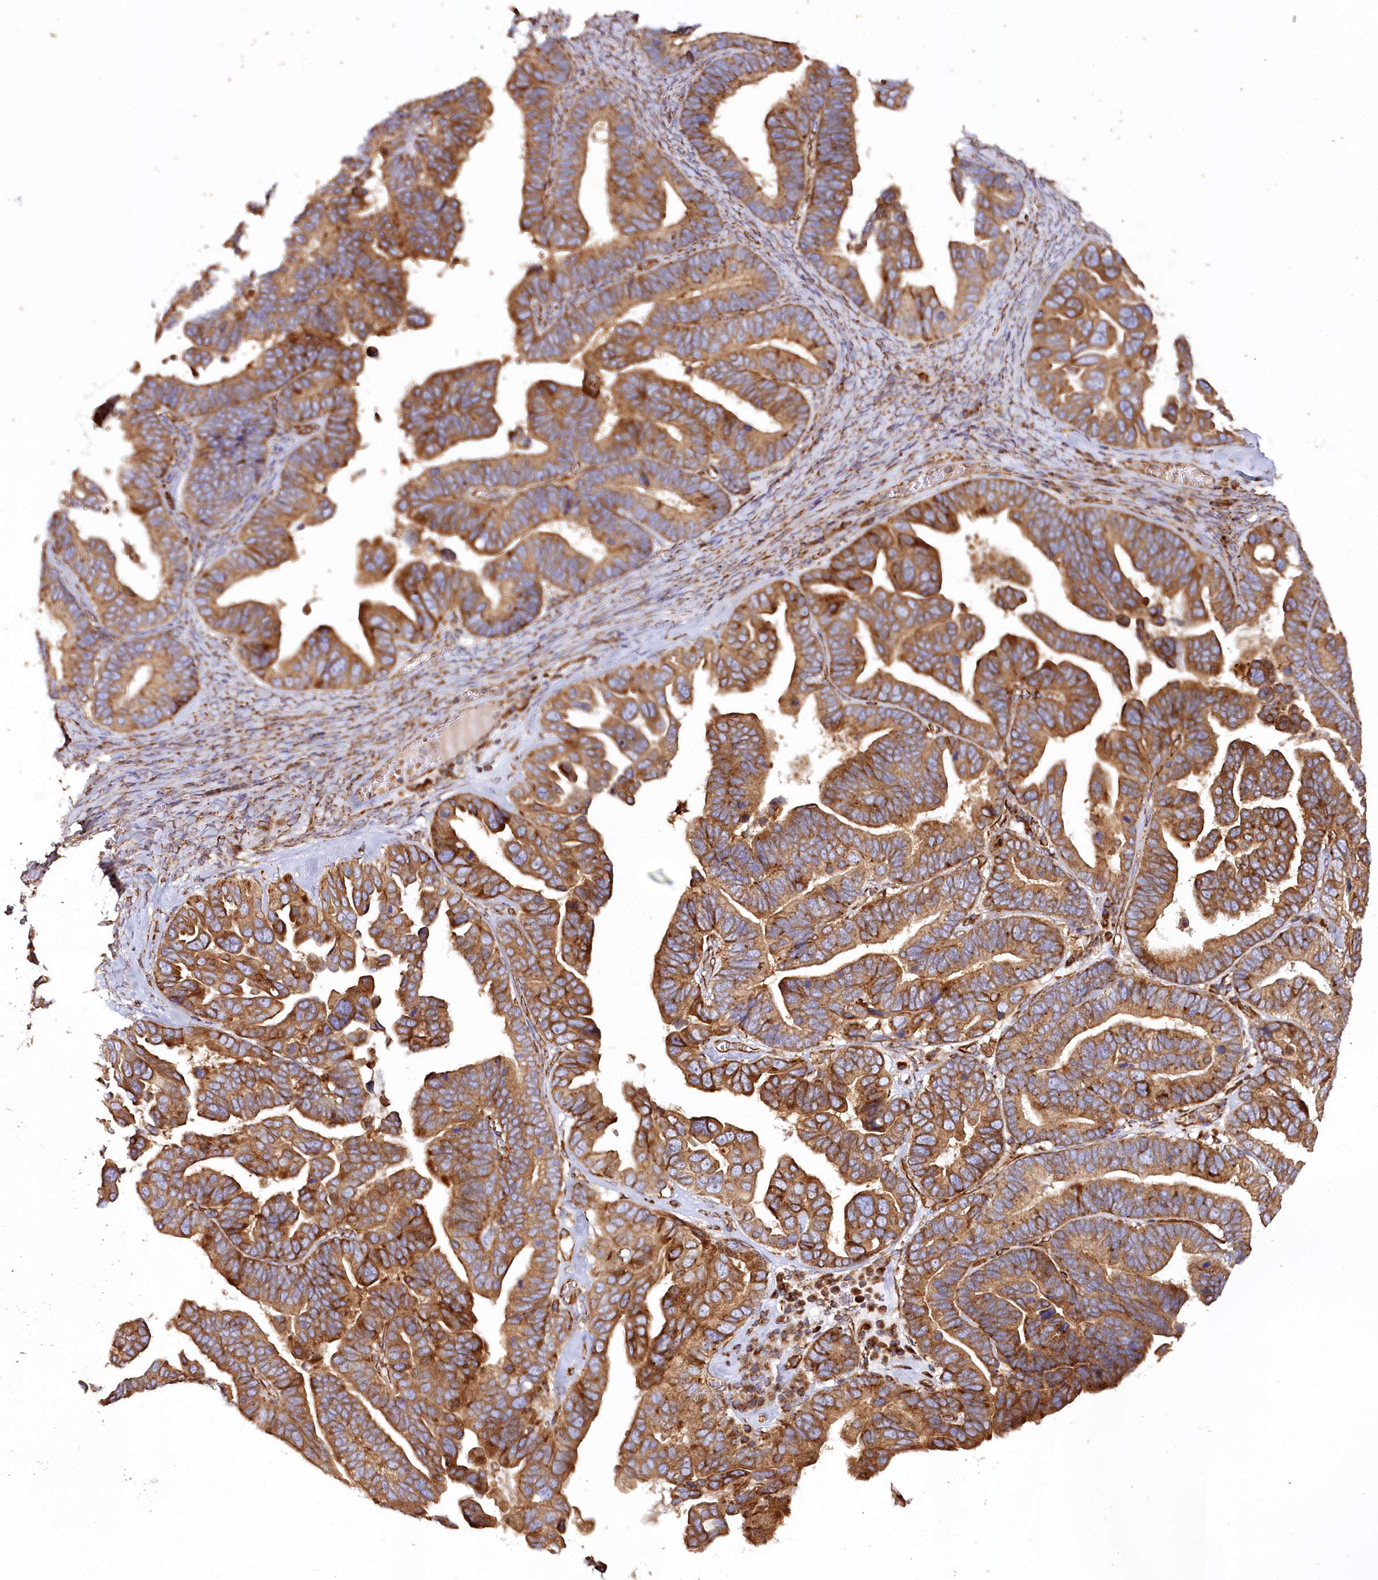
{"staining": {"intensity": "moderate", "quantity": ">75%", "location": "cytoplasmic/membranous"}, "tissue": "ovarian cancer", "cell_type": "Tumor cells", "image_type": "cancer", "snomed": [{"axis": "morphology", "description": "Cystadenocarcinoma, serous, NOS"}, {"axis": "topography", "description": "Ovary"}], "caption": "Serous cystadenocarcinoma (ovarian) was stained to show a protein in brown. There is medium levels of moderate cytoplasmic/membranous positivity in about >75% of tumor cells. Immunohistochemistry (ihc) stains the protein of interest in brown and the nuclei are stained blue.", "gene": "THUMPD3", "patient": {"sex": "female", "age": 56}}